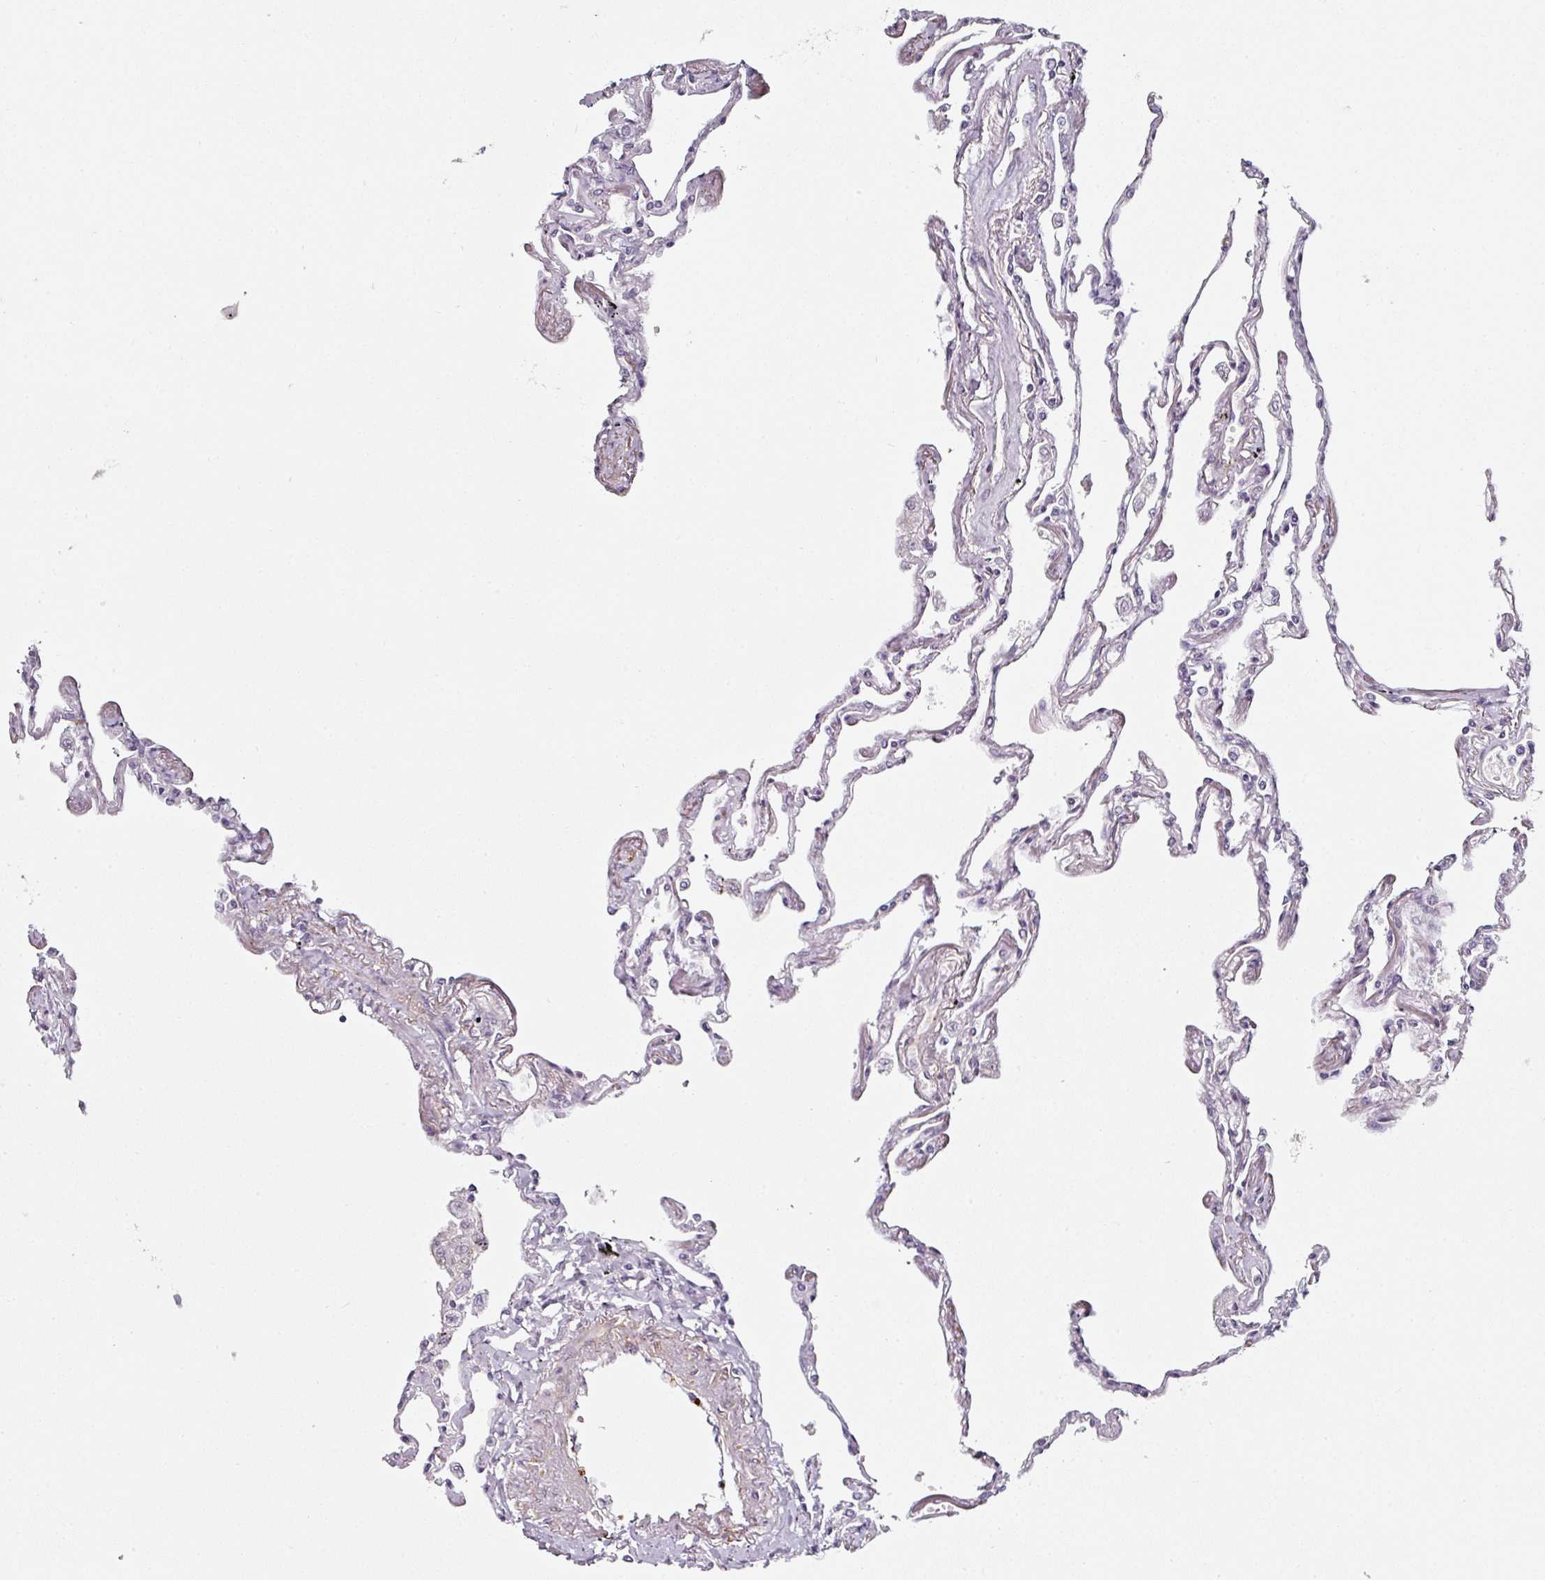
{"staining": {"intensity": "negative", "quantity": "none", "location": "none"}, "tissue": "lung", "cell_type": "Alveolar cells", "image_type": "normal", "snomed": [{"axis": "morphology", "description": "Normal tissue, NOS"}, {"axis": "topography", "description": "Lung"}], "caption": "Micrograph shows no protein staining in alveolar cells of unremarkable lung.", "gene": "CAP2", "patient": {"sex": "female", "age": 67}}